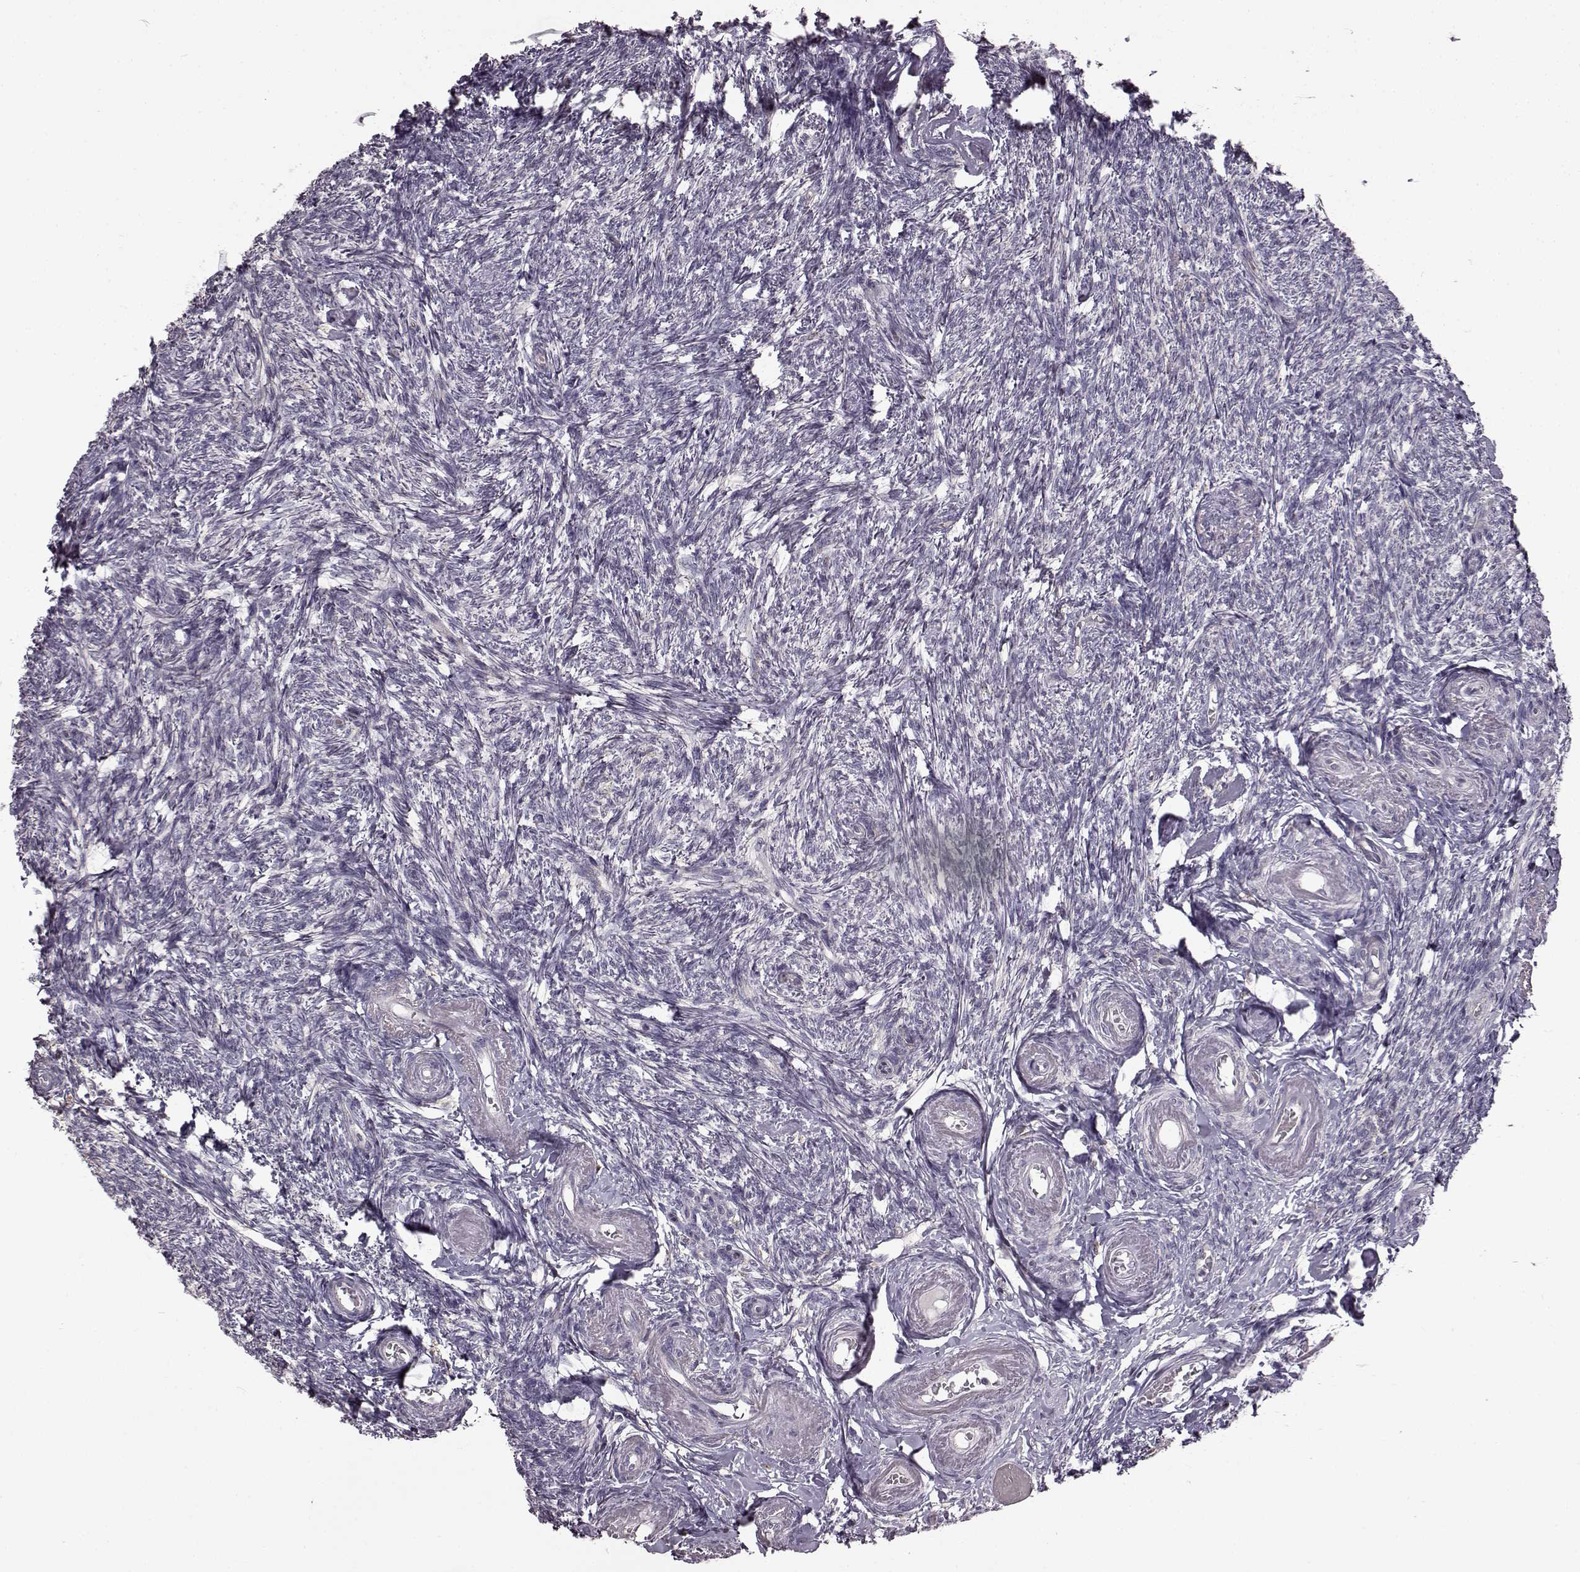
{"staining": {"intensity": "negative", "quantity": "none", "location": "none"}, "tissue": "ovary", "cell_type": "Follicle cells", "image_type": "normal", "snomed": [{"axis": "morphology", "description": "Normal tissue, NOS"}, {"axis": "topography", "description": "Ovary"}], "caption": "Immunohistochemical staining of normal human ovary demonstrates no significant expression in follicle cells. (DAB immunohistochemistry with hematoxylin counter stain).", "gene": "B3GNT6", "patient": {"sex": "female", "age": 72}}